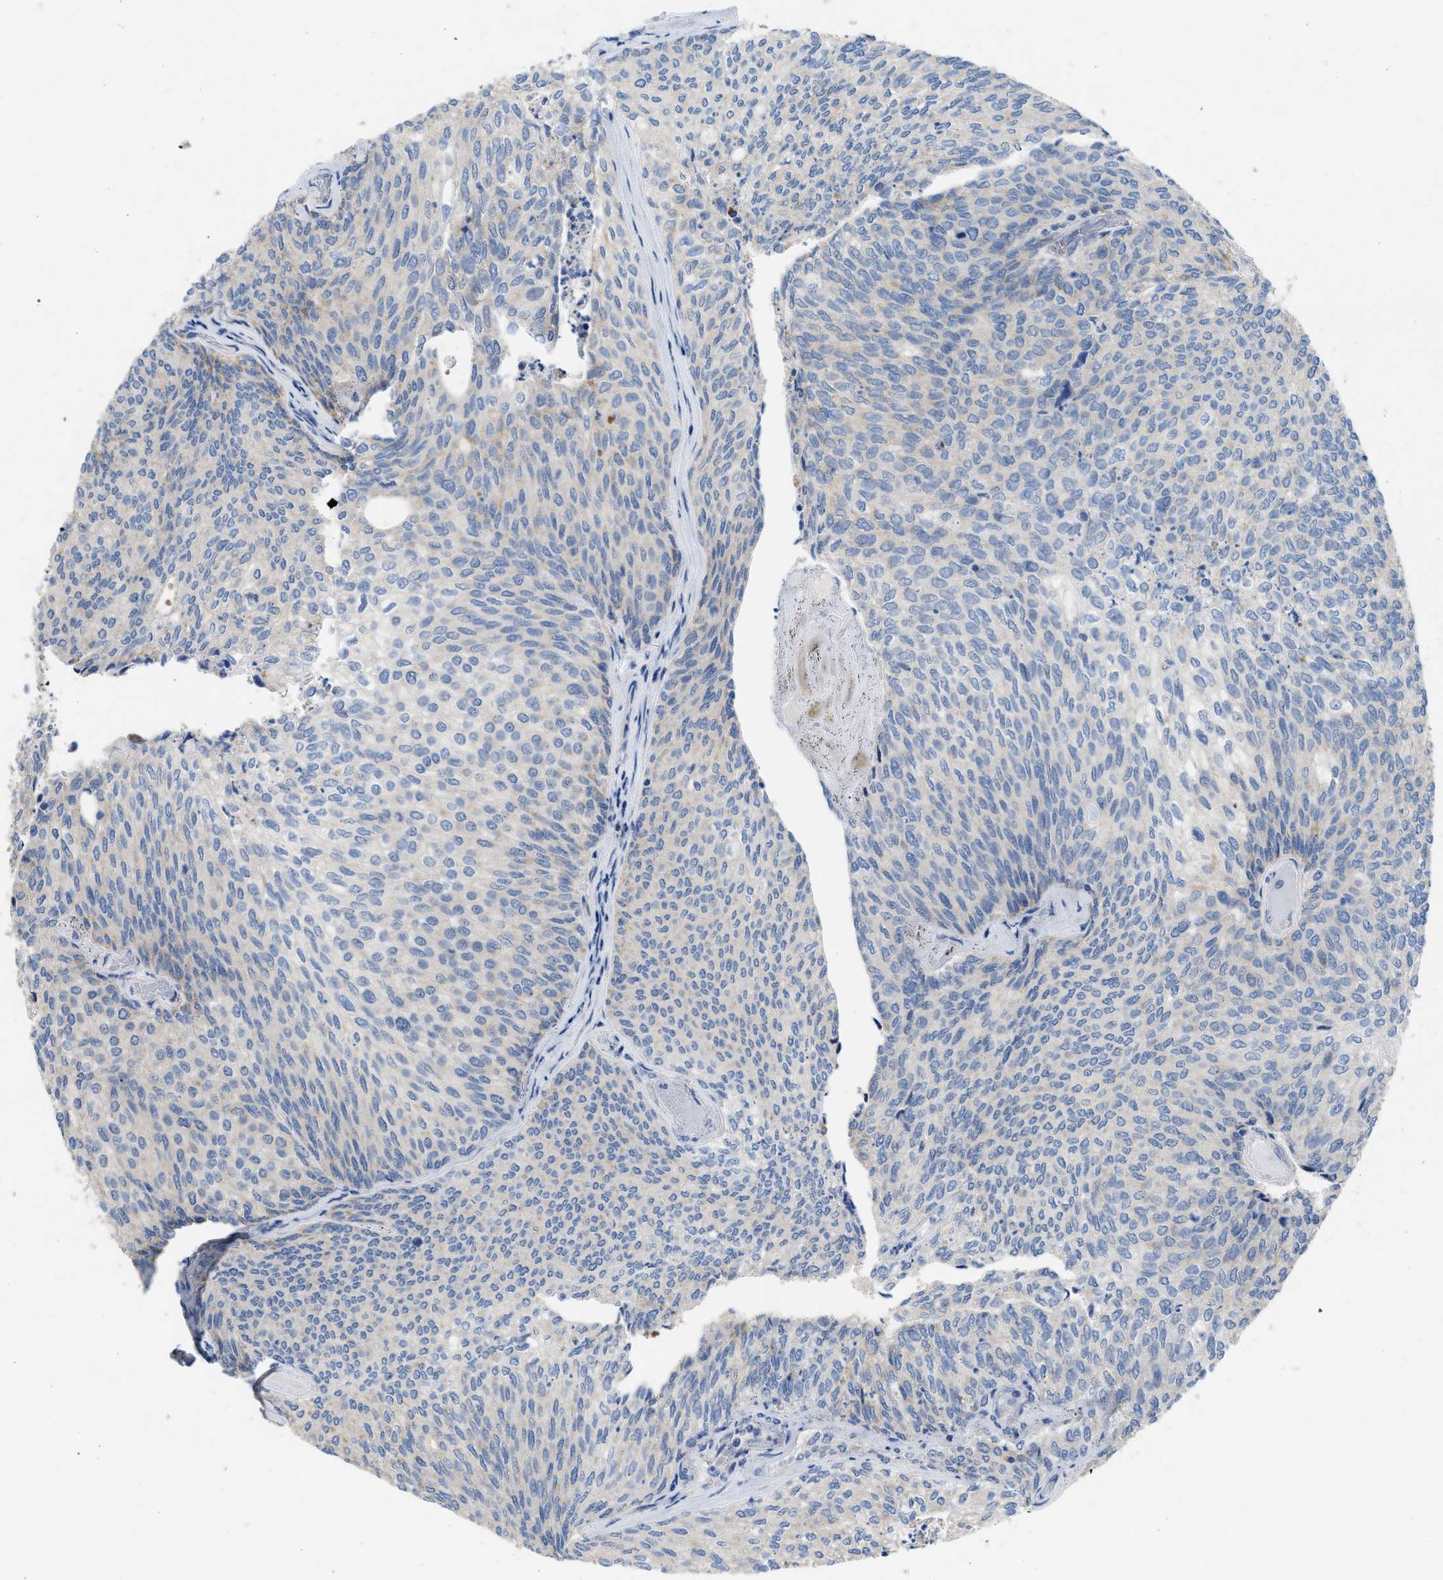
{"staining": {"intensity": "negative", "quantity": "none", "location": "none"}, "tissue": "urothelial cancer", "cell_type": "Tumor cells", "image_type": "cancer", "snomed": [{"axis": "morphology", "description": "Urothelial carcinoma, Low grade"}, {"axis": "topography", "description": "Urinary bladder"}], "caption": "Immunohistochemistry photomicrograph of neoplastic tissue: human low-grade urothelial carcinoma stained with DAB displays no significant protein staining in tumor cells.", "gene": "DHX58", "patient": {"sex": "female", "age": 79}}